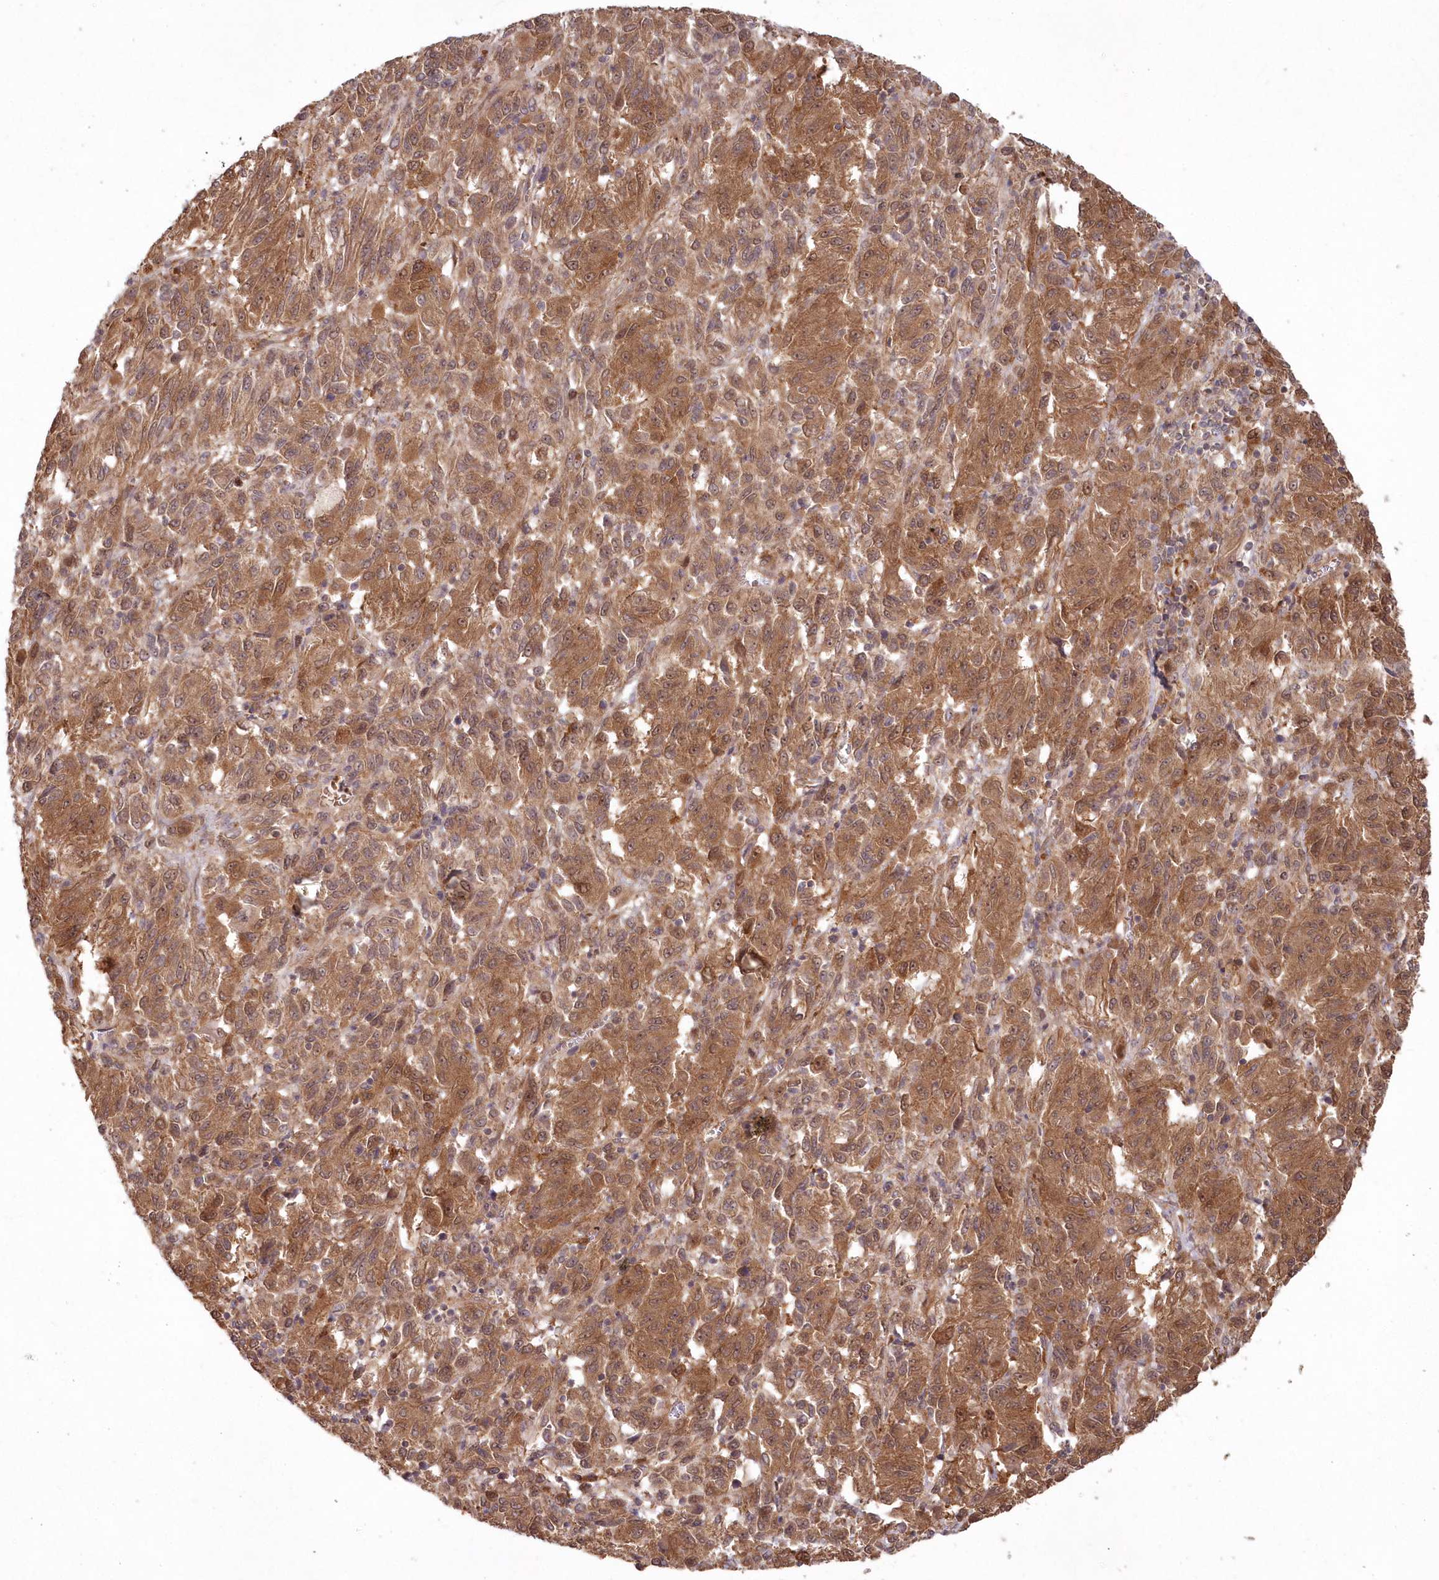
{"staining": {"intensity": "moderate", "quantity": ">75%", "location": "cytoplasmic/membranous,nuclear"}, "tissue": "melanoma", "cell_type": "Tumor cells", "image_type": "cancer", "snomed": [{"axis": "morphology", "description": "Malignant melanoma, Metastatic site"}, {"axis": "topography", "description": "Lung"}], "caption": "Brown immunohistochemical staining in human melanoma reveals moderate cytoplasmic/membranous and nuclear positivity in approximately >75% of tumor cells.", "gene": "TBCA", "patient": {"sex": "male", "age": 64}}